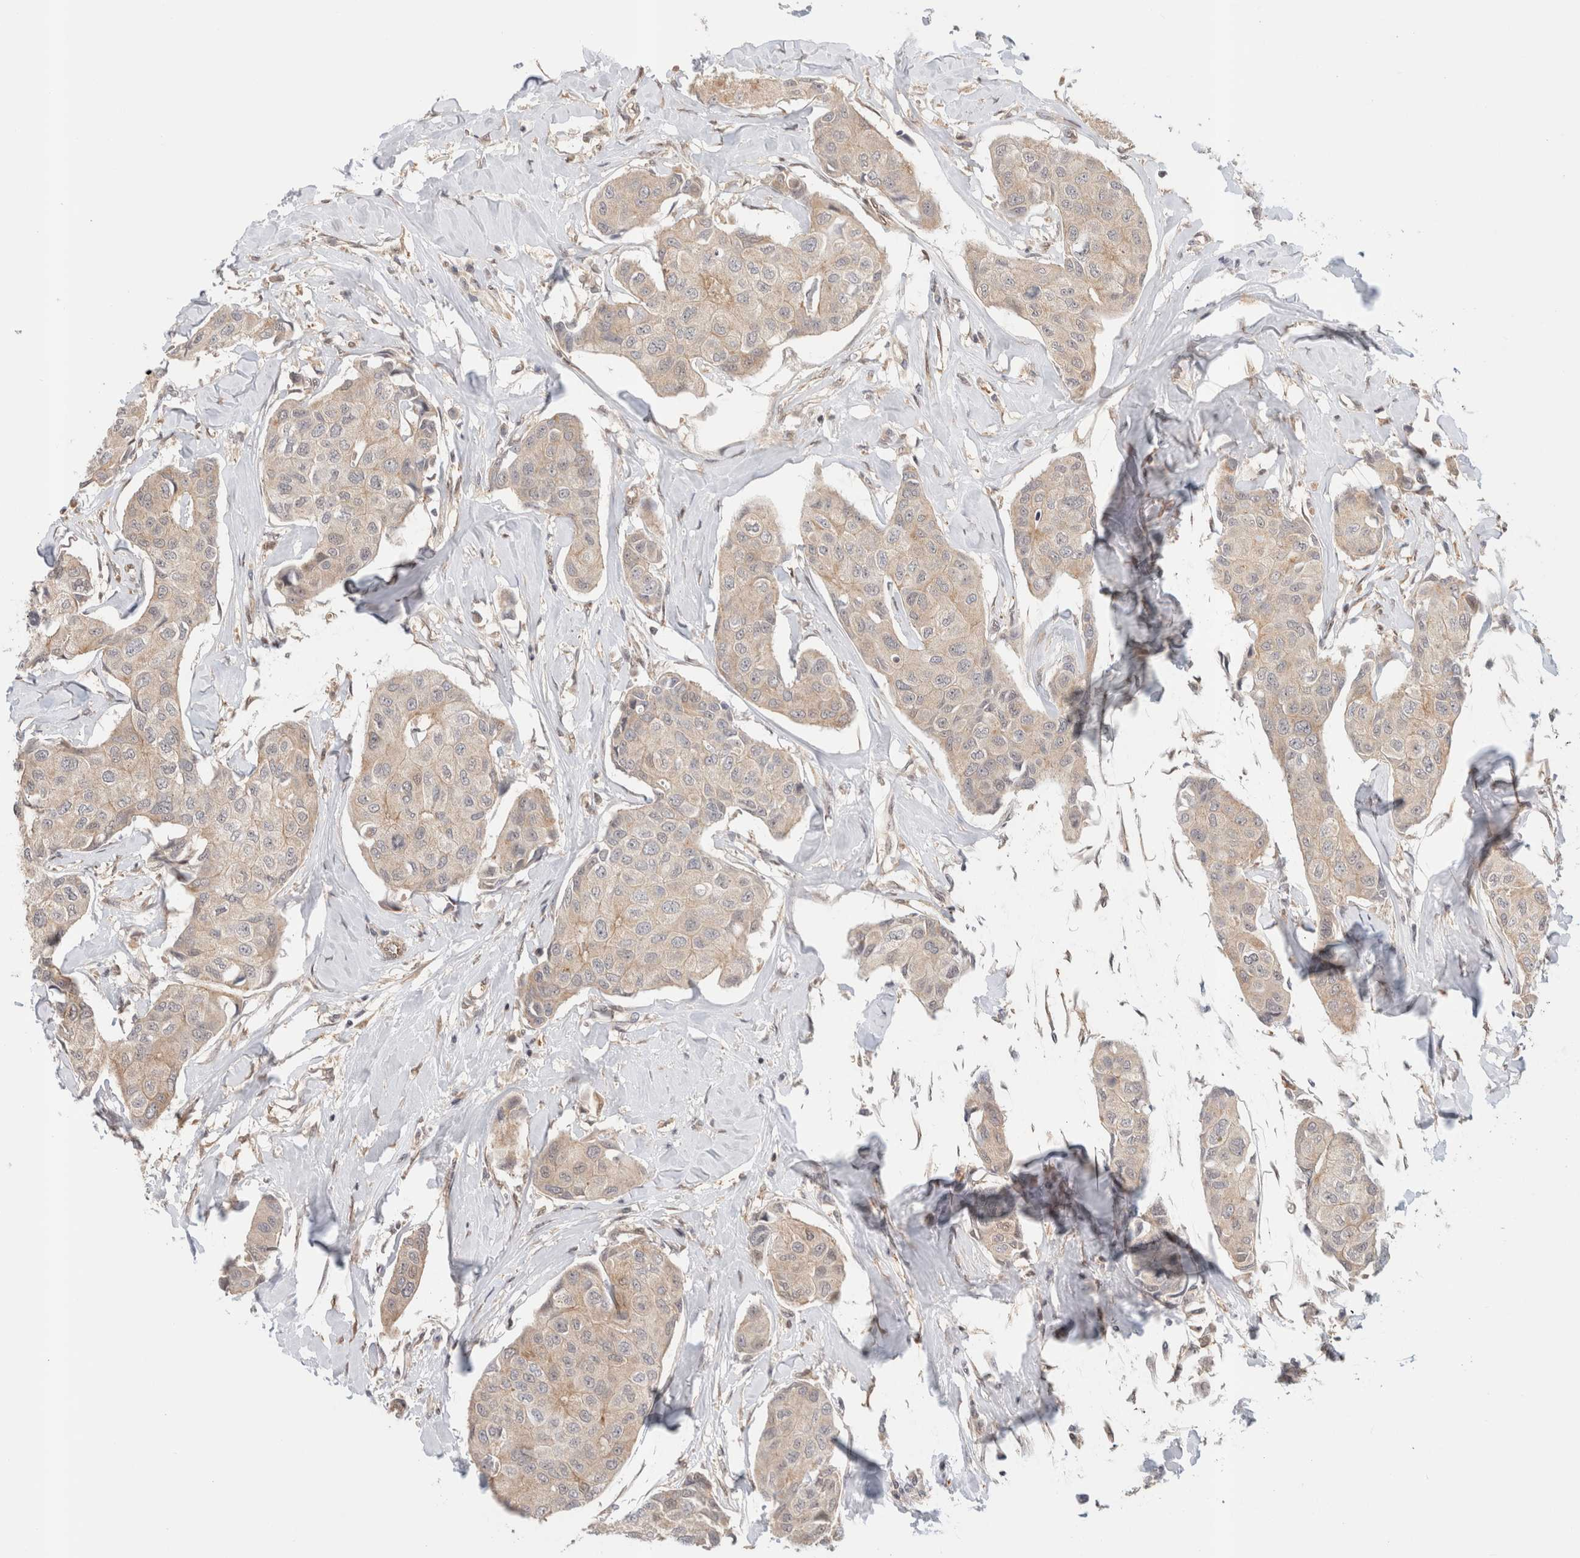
{"staining": {"intensity": "weak", "quantity": "<25%", "location": "cytoplasmic/membranous"}, "tissue": "breast cancer", "cell_type": "Tumor cells", "image_type": "cancer", "snomed": [{"axis": "morphology", "description": "Duct carcinoma"}, {"axis": "topography", "description": "Breast"}], "caption": "Invasive ductal carcinoma (breast) stained for a protein using IHC shows no positivity tumor cells.", "gene": "OTUD6B", "patient": {"sex": "female", "age": 80}}